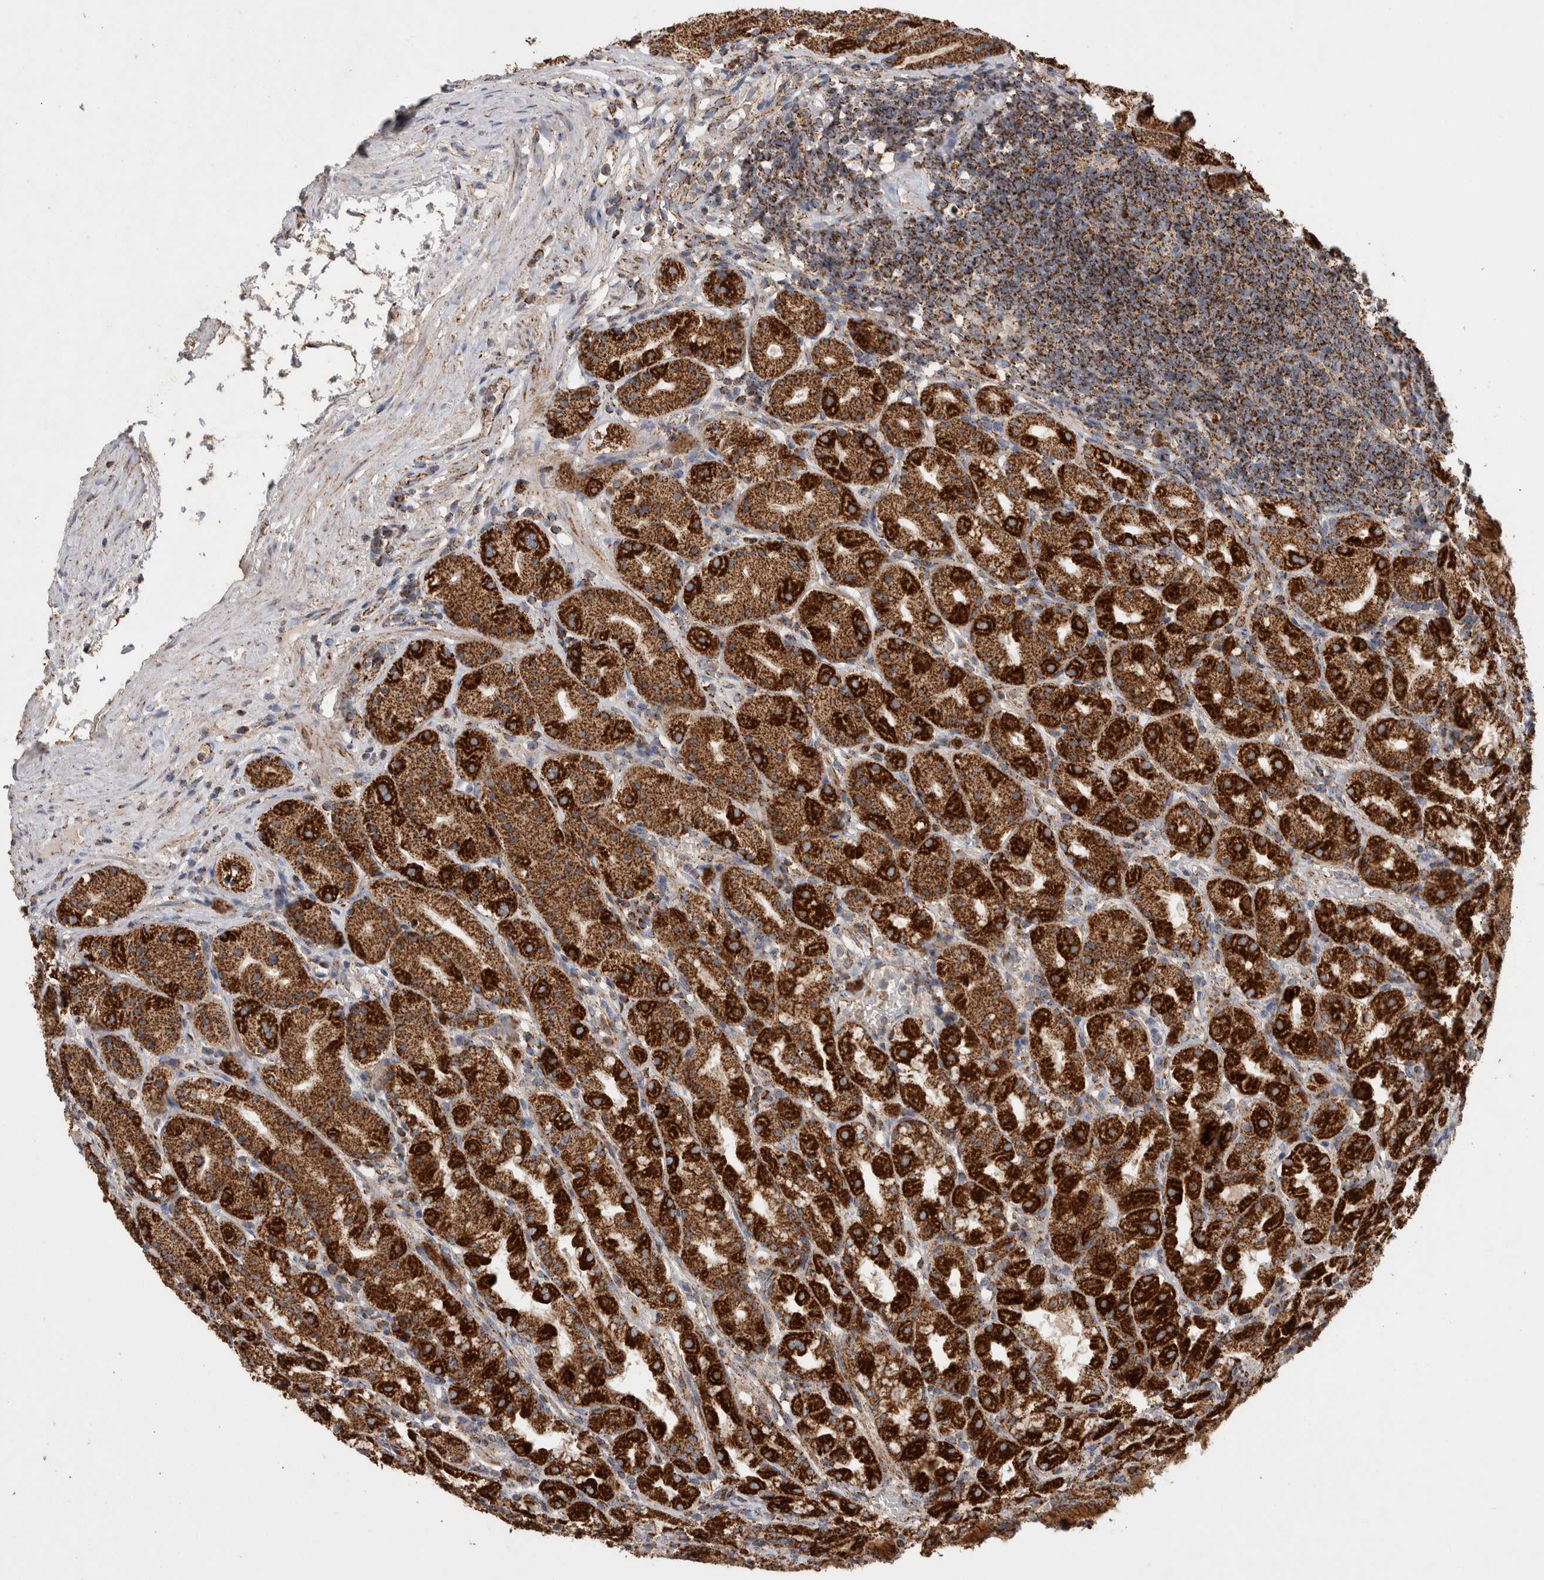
{"staining": {"intensity": "strong", "quantity": ">75%", "location": "cytoplasmic/membranous"}, "tissue": "stomach", "cell_type": "Glandular cells", "image_type": "normal", "snomed": [{"axis": "morphology", "description": "Normal tissue, NOS"}, {"axis": "topography", "description": "Stomach, lower"}], "caption": "Normal stomach displays strong cytoplasmic/membranous staining in approximately >75% of glandular cells.", "gene": "IARS2", "patient": {"sex": "female", "age": 56}}